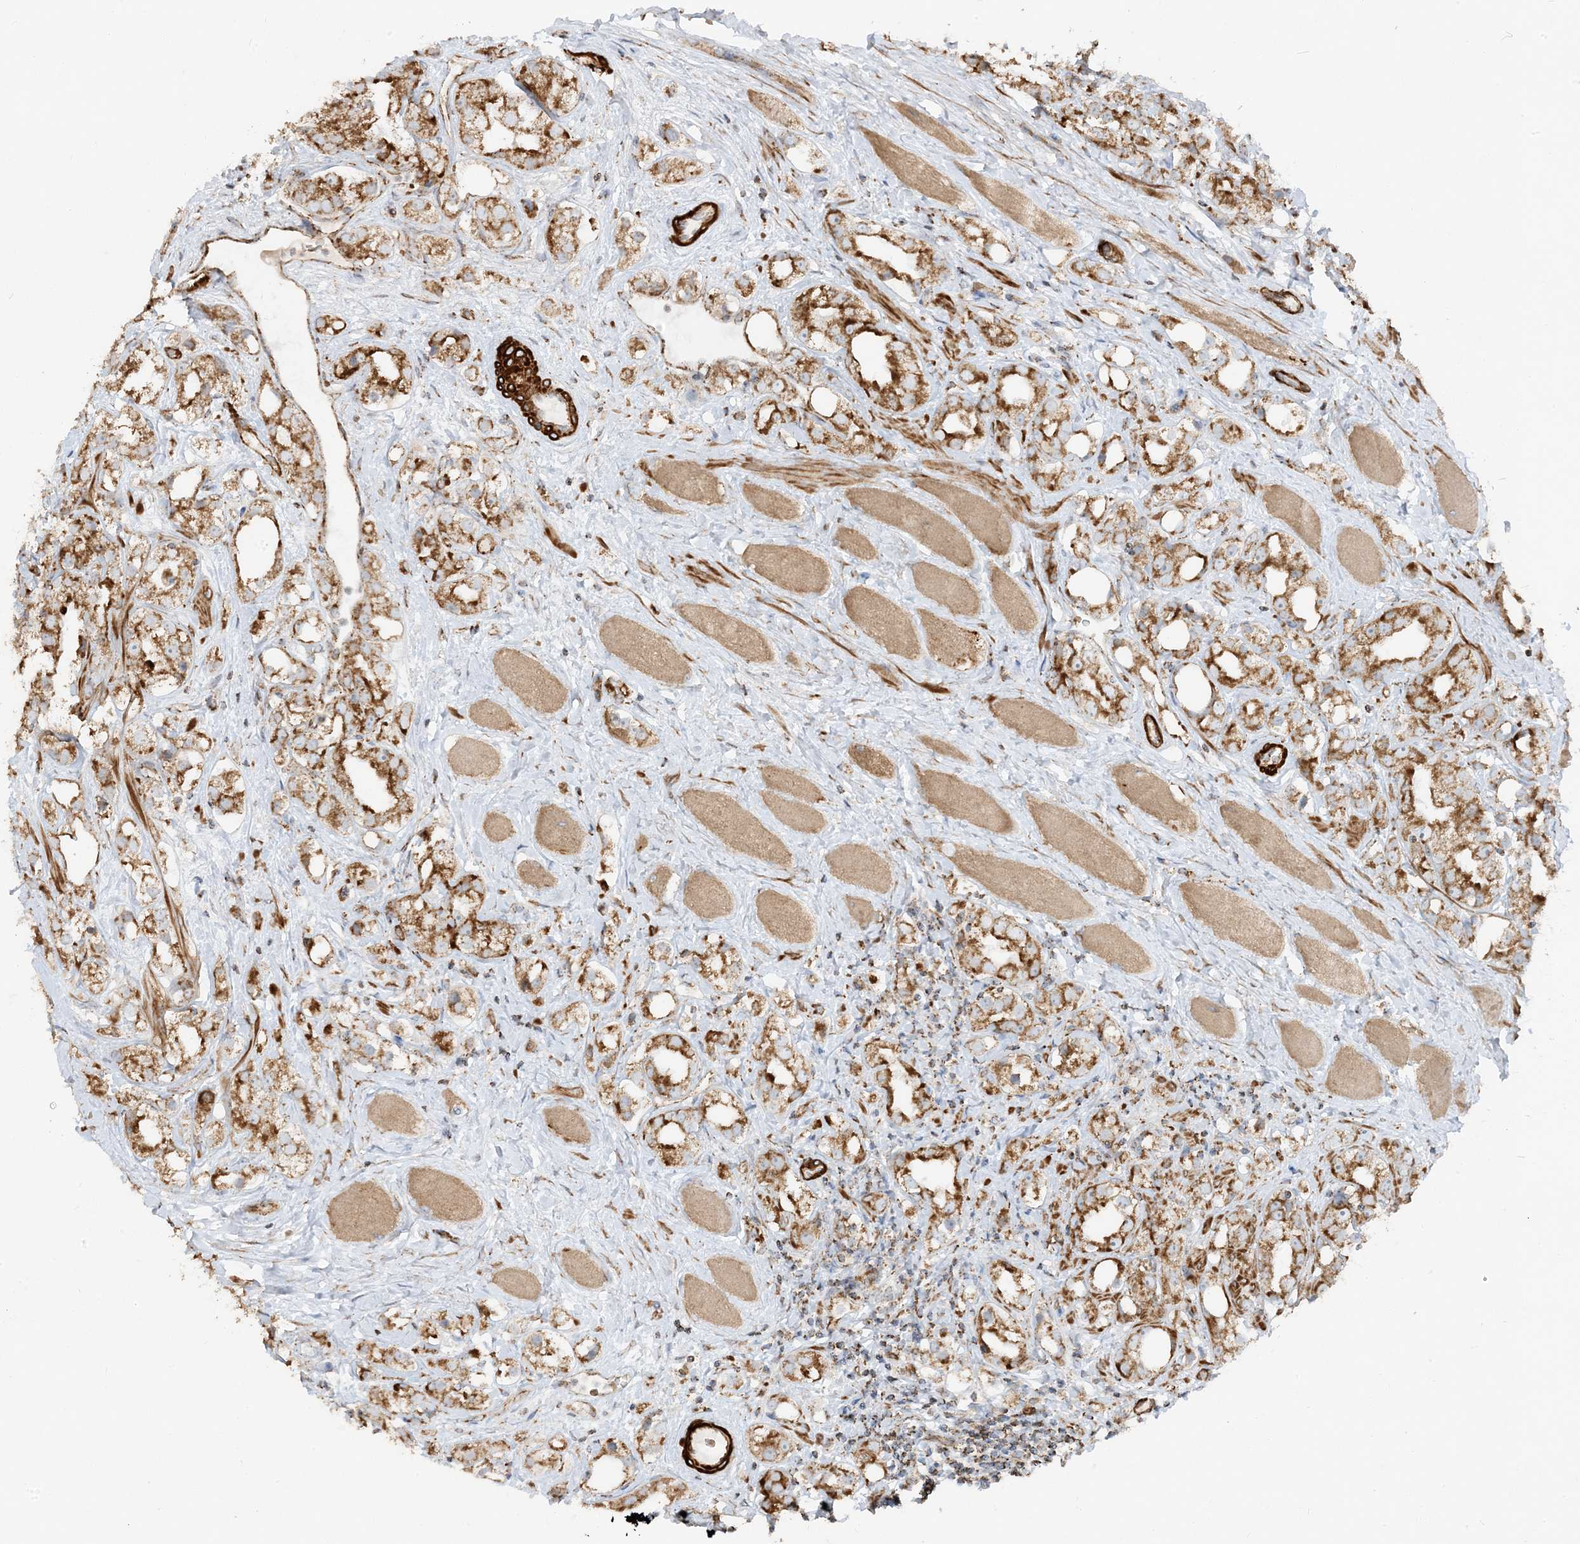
{"staining": {"intensity": "moderate", "quantity": ">75%", "location": "cytoplasmic/membranous"}, "tissue": "prostate cancer", "cell_type": "Tumor cells", "image_type": "cancer", "snomed": [{"axis": "morphology", "description": "Adenocarcinoma, NOS"}, {"axis": "topography", "description": "Prostate"}], "caption": "The immunohistochemical stain highlights moderate cytoplasmic/membranous staining in tumor cells of prostate adenocarcinoma tissue.", "gene": "AARS2", "patient": {"sex": "male", "age": 79}}